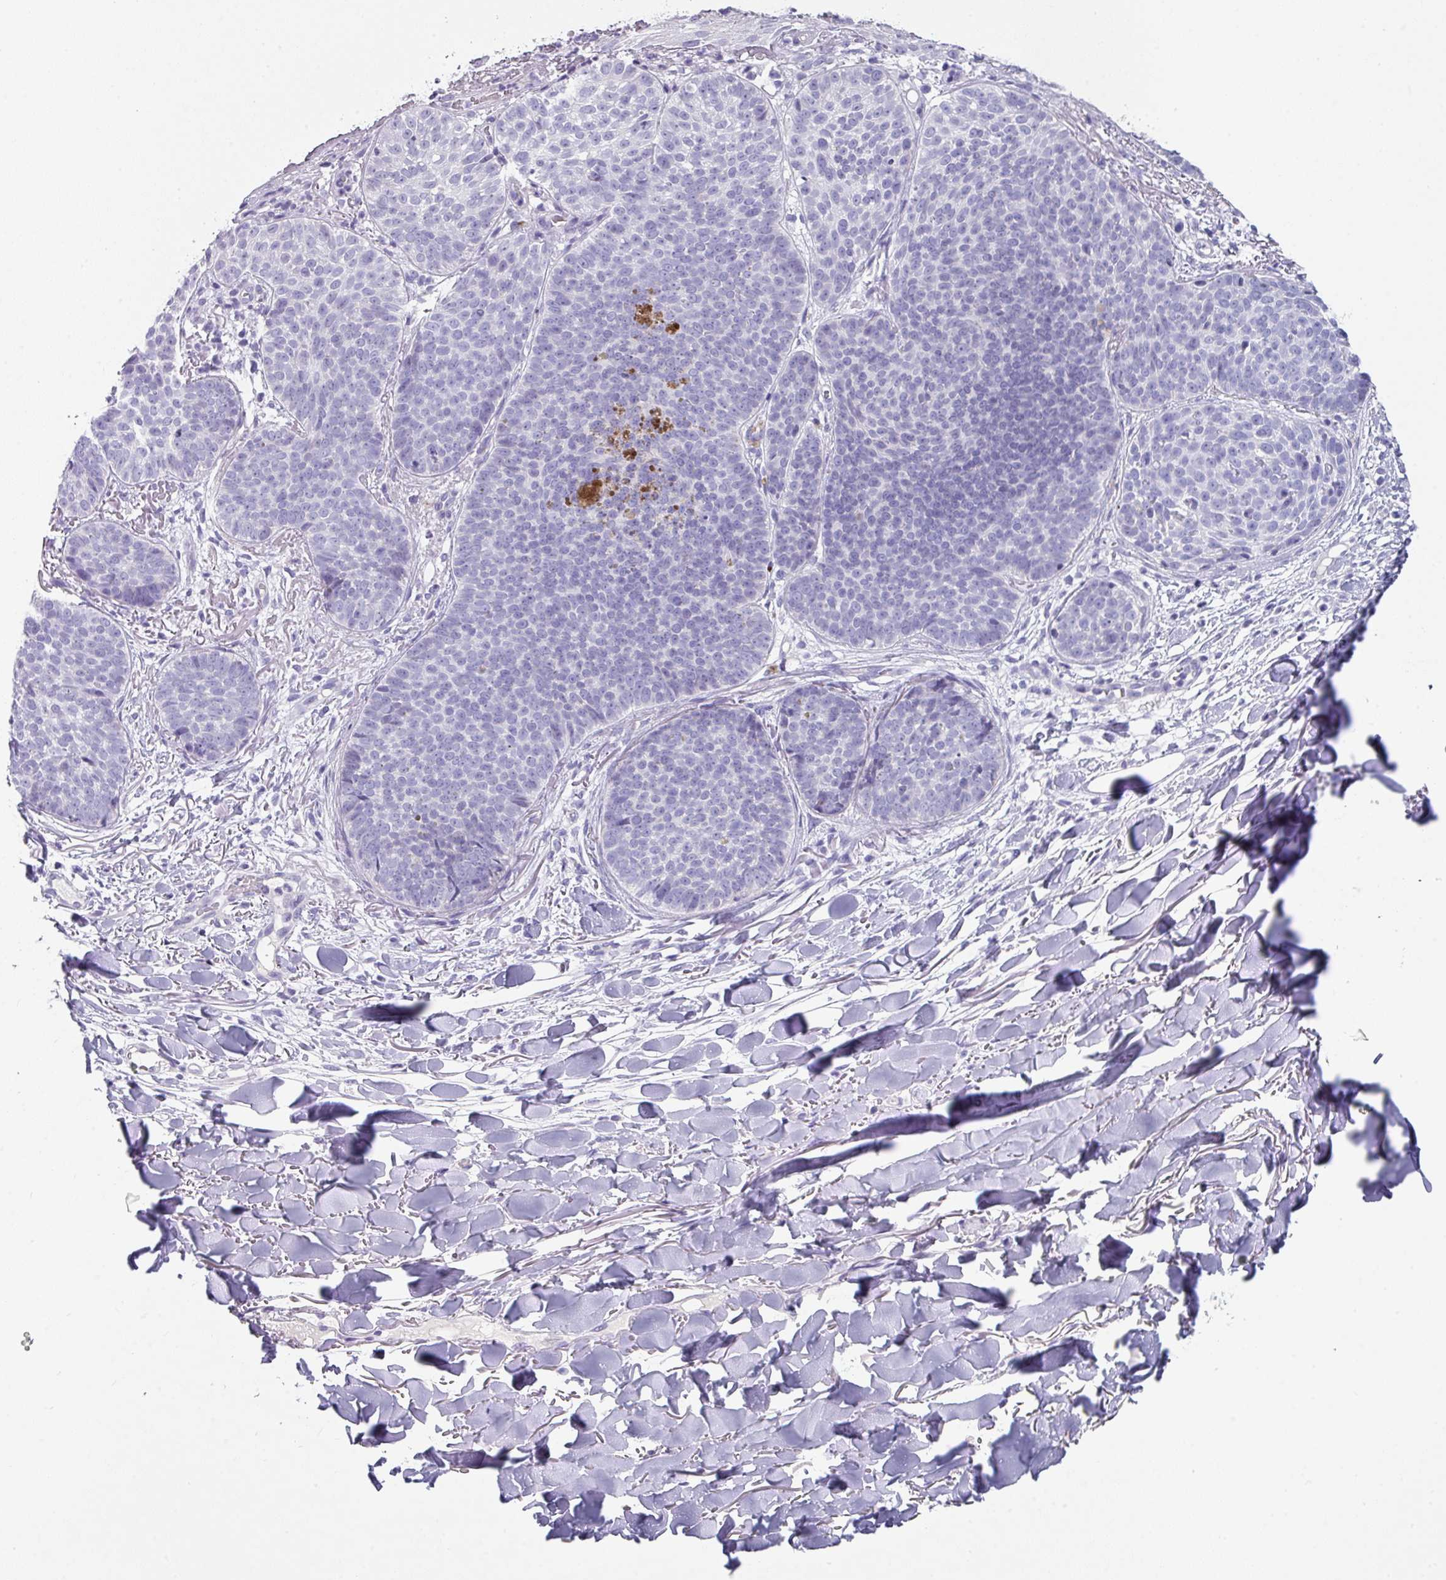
{"staining": {"intensity": "negative", "quantity": "none", "location": "none"}, "tissue": "skin cancer", "cell_type": "Tumor cells", "image_type": "cancer", "snomed": [{"axis": "morphology", "description": "Basal cell carcinoma"}, {"axis": "topography", "description": "Skin"}, {"axis": "topography", "description": "Skin of neck"}, {"axis": "topography", "description": "Skin of shoulder"}, {"axis": "topography", "description": "Skin of back"}], "caption": "Micrograph shows no protein staining in tumor cells of skin cancer tissue.", "gene": "DEFB115", "patient": {"sex": "male", "age": 80}}